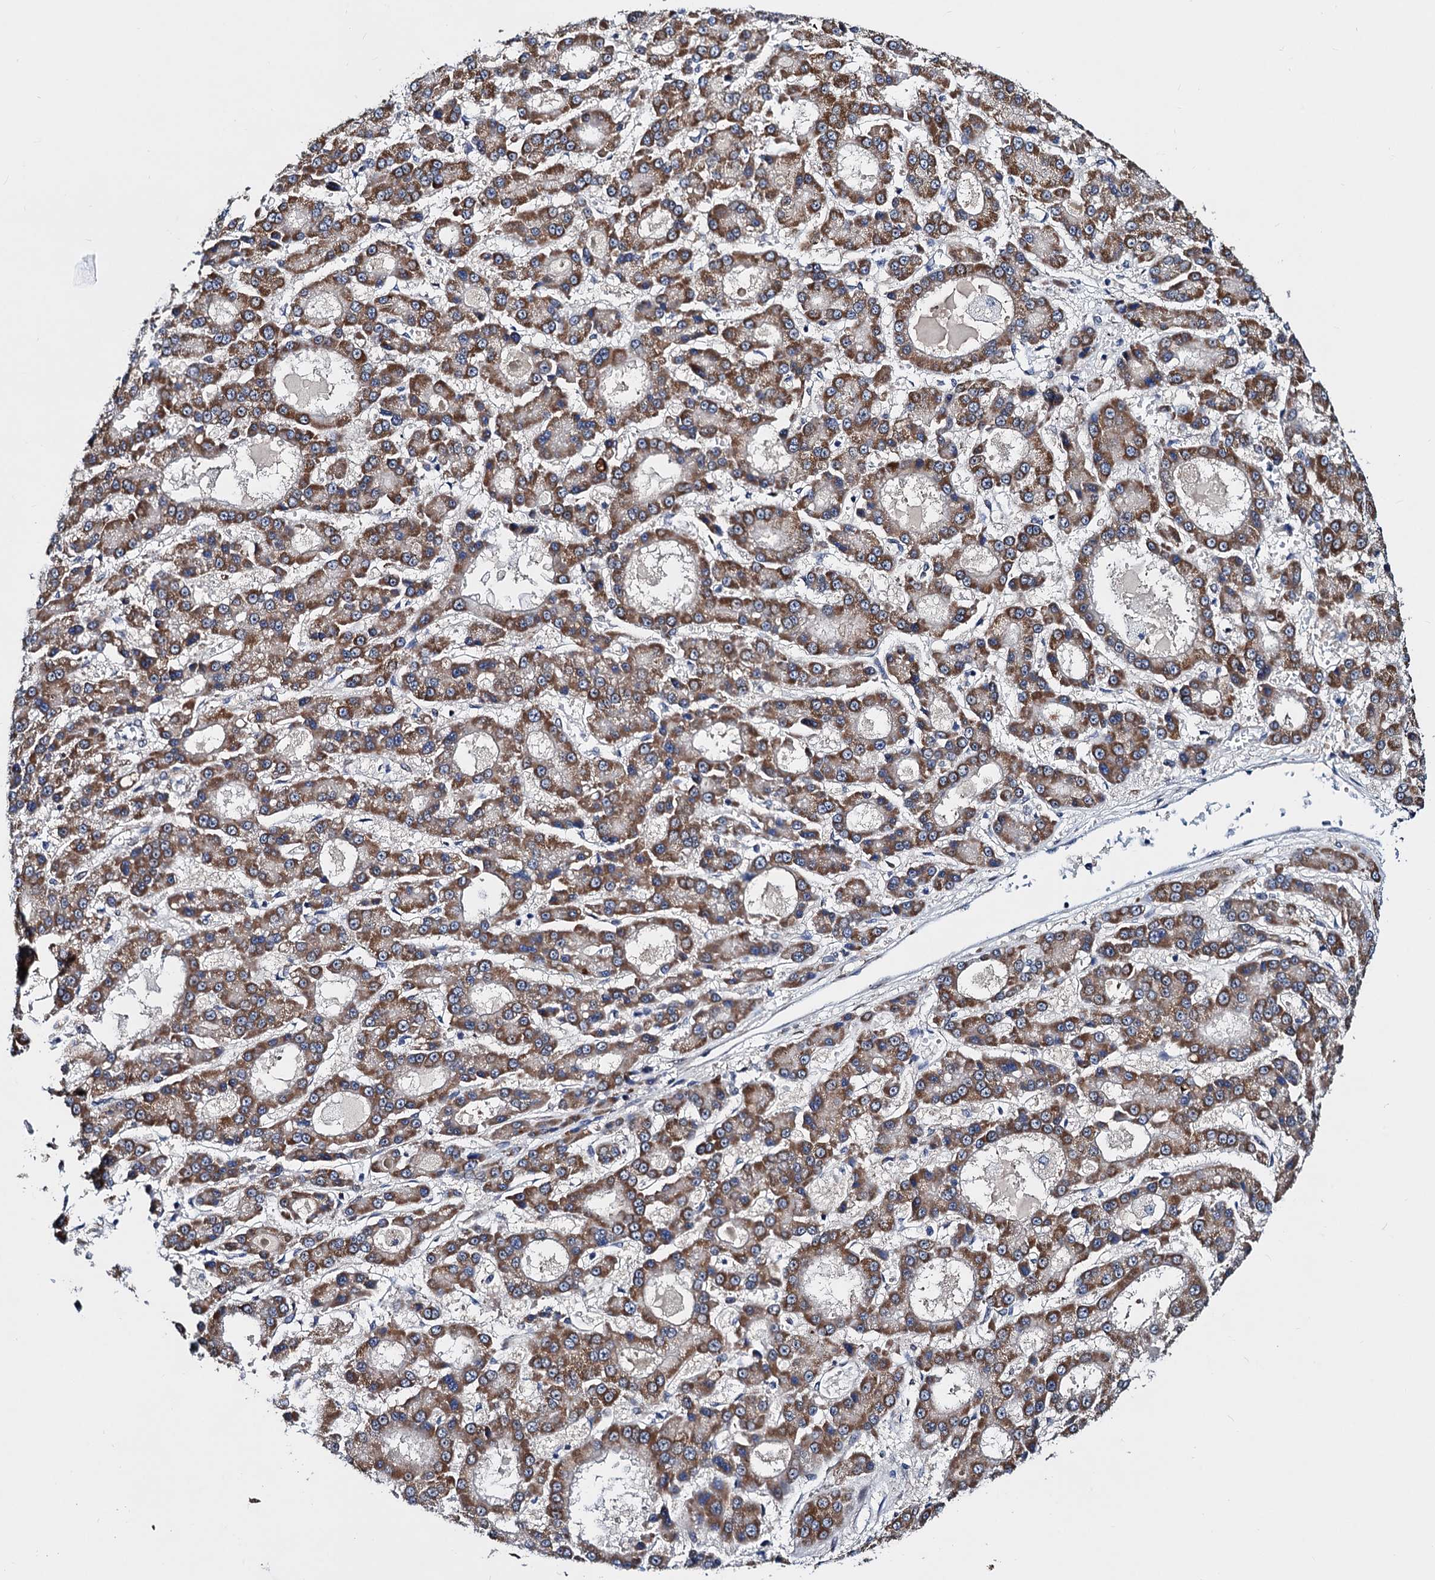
{"staining": {"intensity": "moderate", "quantity": ">75%", "location": "cytoplasmic/membranous"}, "tissue": "liver cancer", "cell_type": "Tumor cells", "image_type": "cancer", "snomed": [{"axis": "morphology", "description": "Carcinoma, Hepatocellular, NOS"}, {"axis": "topography", "description": "Liver"}], "caption": "Liver cancer stained with a protein marker displays moderate staining in tumor cells.", "gene": "COA4", "patient": {"sex": "male", "age": 70}}